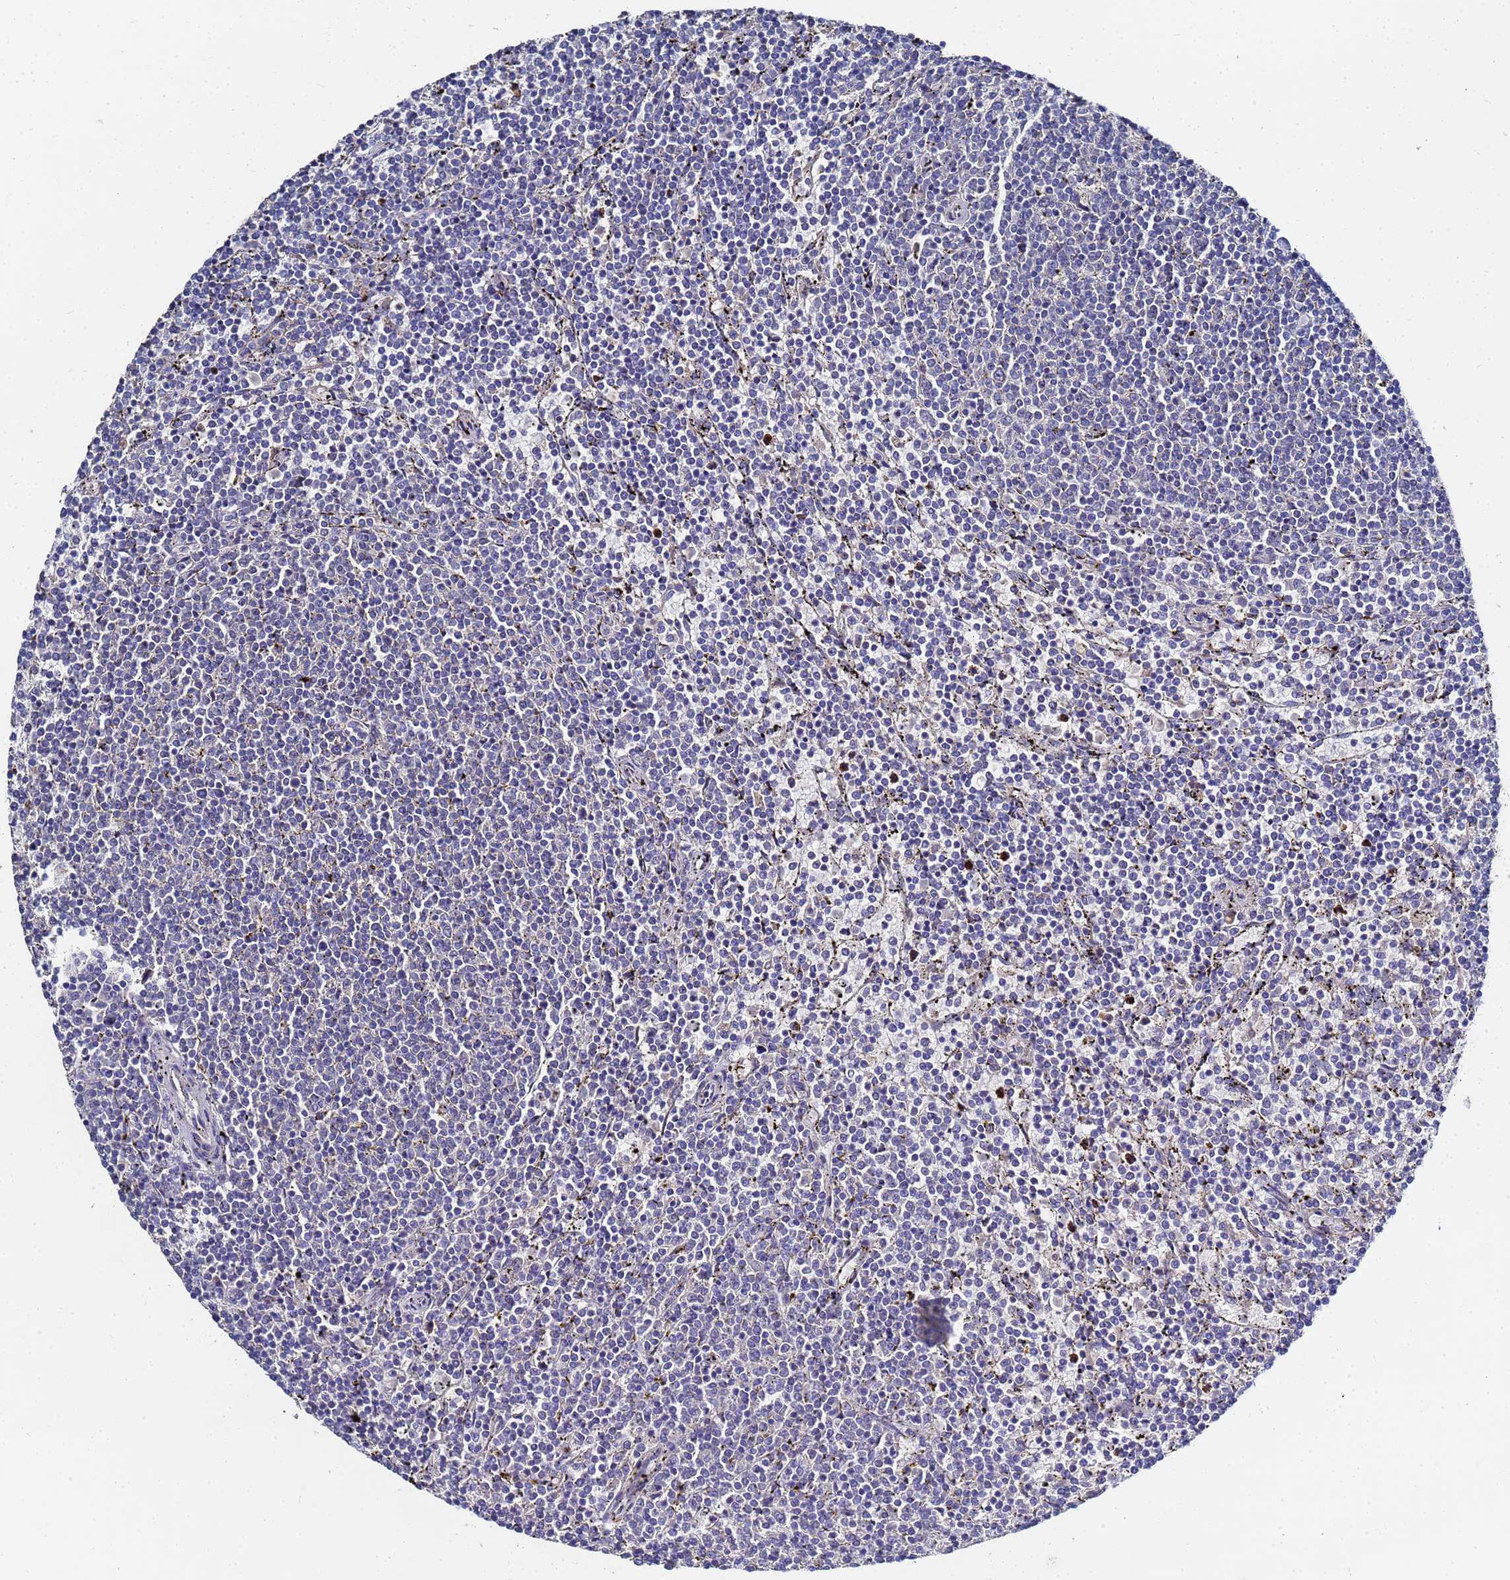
{"staining": {"intensity": "negative", "quantity": "none", "location": "none"}, "tissue": "lymphoma", "cell_type": "Tumor cells", "image_type": "cancer", "snomed": [{"axis": "morphology", "description": "Malignant lymphoma, non-Hodgkin's type, Low grade"}, {"axis": "topography", "description": "Spleen"}], "caption": "Photomicrograph shows no protein expression in tumor cells of malignant lymphoma, non-Hodgkin's type (low-grade) tissue.", "gene": "TCP10L", "patient": {"sex": "female", "age": 50}}